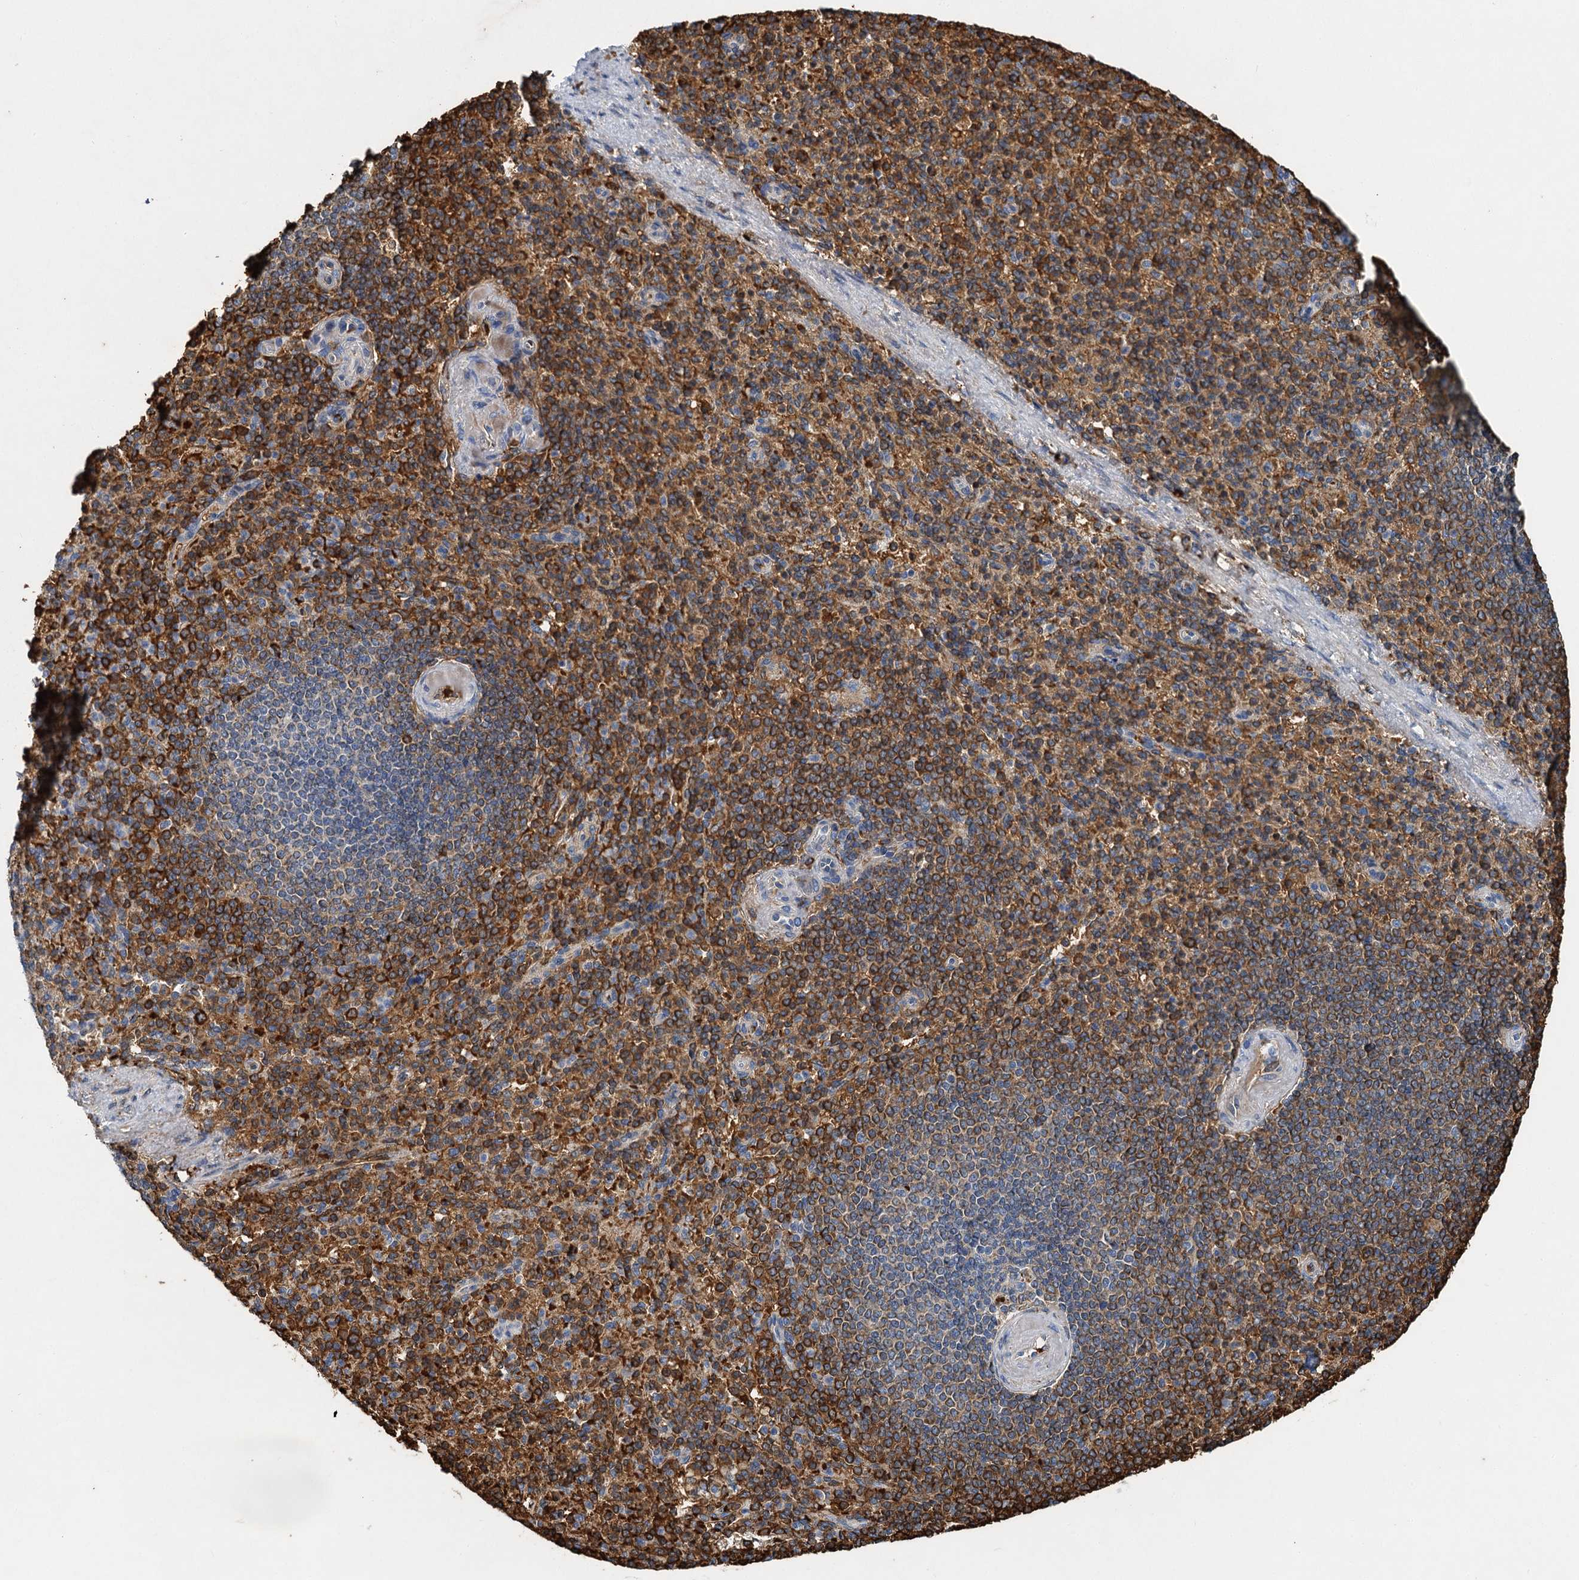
{"staining": {"intensity": "strong", "quantity": ">75%", "location": "cytoplasmic/membranous"}, "tissue": "spleen", "cell_type": "Cells in red pulp", "image_type": "normal", "snomed": [{"axis": "morphology", "description": "Normal tissue, NOS"}, {"axis": "topography", "description": "Spleen"}], "caption": "A high-resolution image shows immunohistochemistry staining of unremarkable spleen, which demonstrates strong cytoplasmic/membranous staining in approximately >75% of cells in red pulp.", "gene": "BCS1L", "patient": {"sex": "female", "age": 74}}